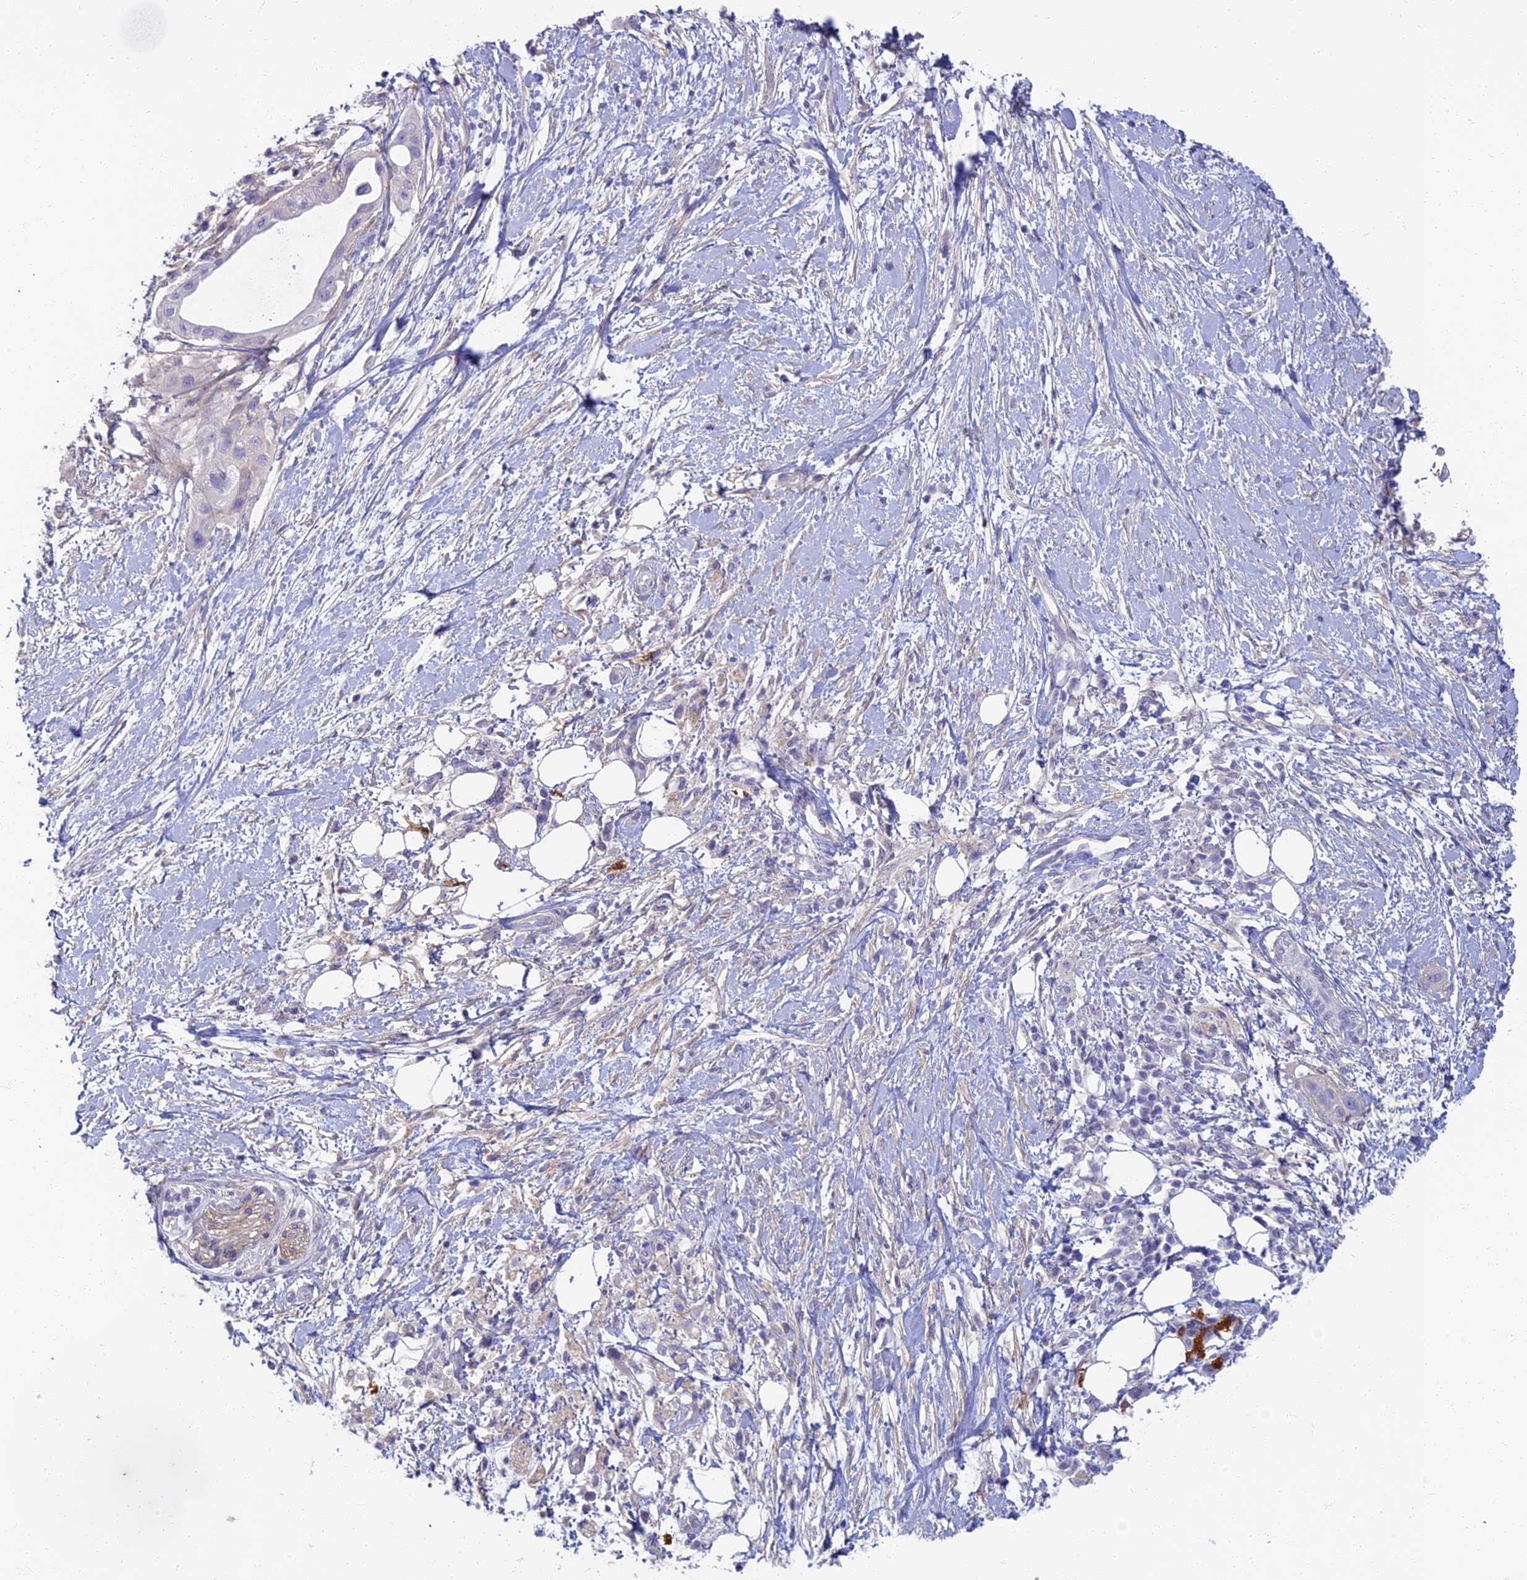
{"staining": {"intensity": "negative", "quantity": "none", "location": "none"}, "tissue": "pancreatic cancer", "cell_type": "Tumor cells", "image_type": "cancer", "snomed": [{"axis": "morphology", "description": "Adenocarcinoma, NOS"}, {"axis": "topography", "description": "Pancreas"}], "caption": "High magnification brightfield microscopy of pancreatic cancer stained with DAB (3,3'-diaminobenzidine) (brown) and counterstained with hematoxylin (blue): tumor cells show no significant expression. (Brightfield microscopy of DAB IHC at high magnification).", "gene": "NEURL1", "patient": {"sex": "male", "age": 68}}